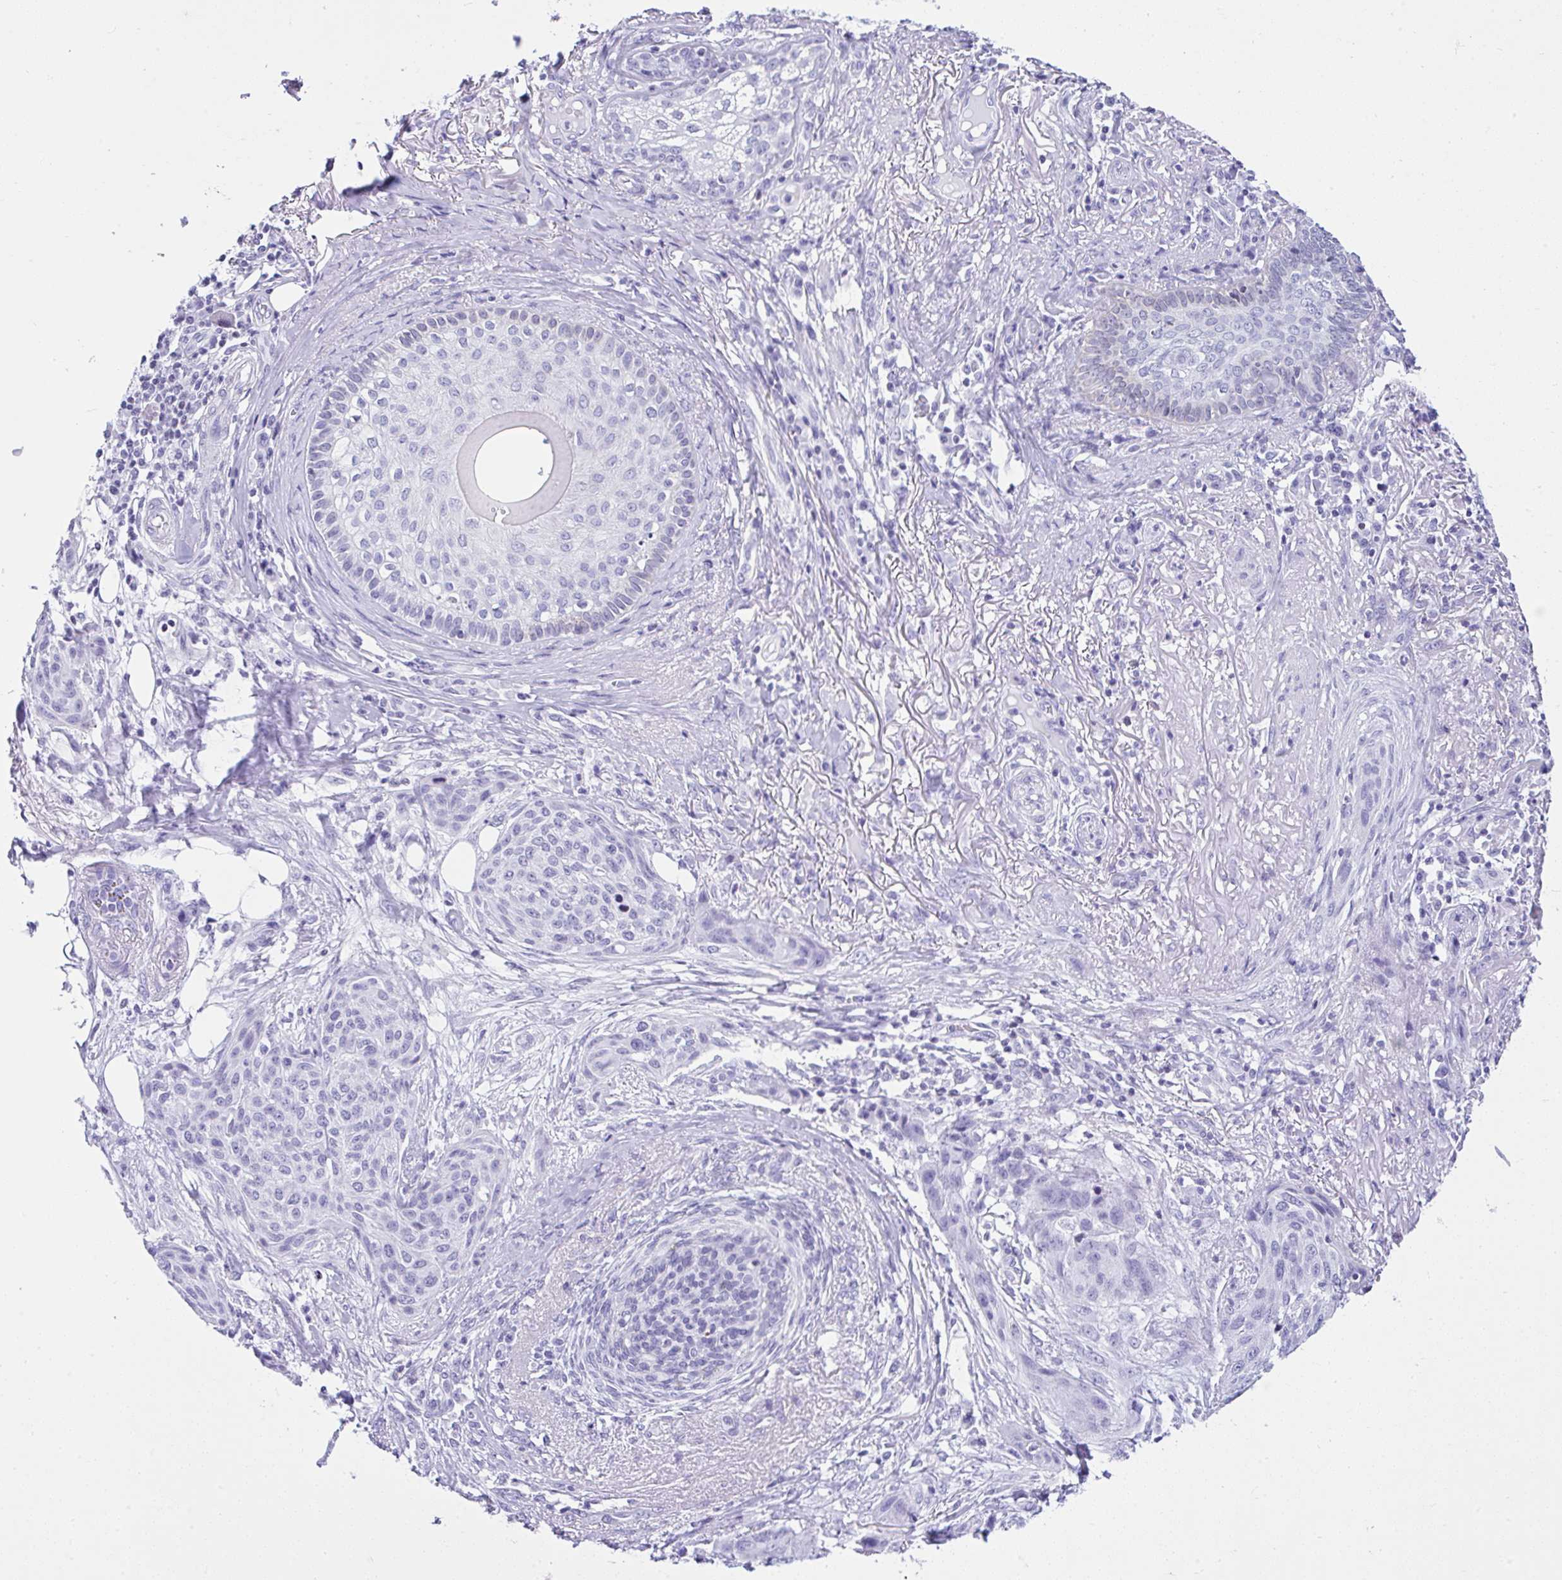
{"staining": {"intensity": "negative", "quantity": "none", "location": "none"}, "tissue": "skin cancer", "cell_type": "Tumor cells", "image_type": "cancer", "snomed": [{"axis": "morphology", "description": "Squamous cell carcinoma, NOS"}, {"axis": "topography", "description": "Skin"}], "caption": "This photomicrograph is of skin squamous cell carcinoma stained with immunohistochemistry to label a protein in brown with the nuclei are counter-stained blue. There is no positivity in tumor cells.", "gene": "KRT27", "patient": {"sex": "female", "age": 87}}